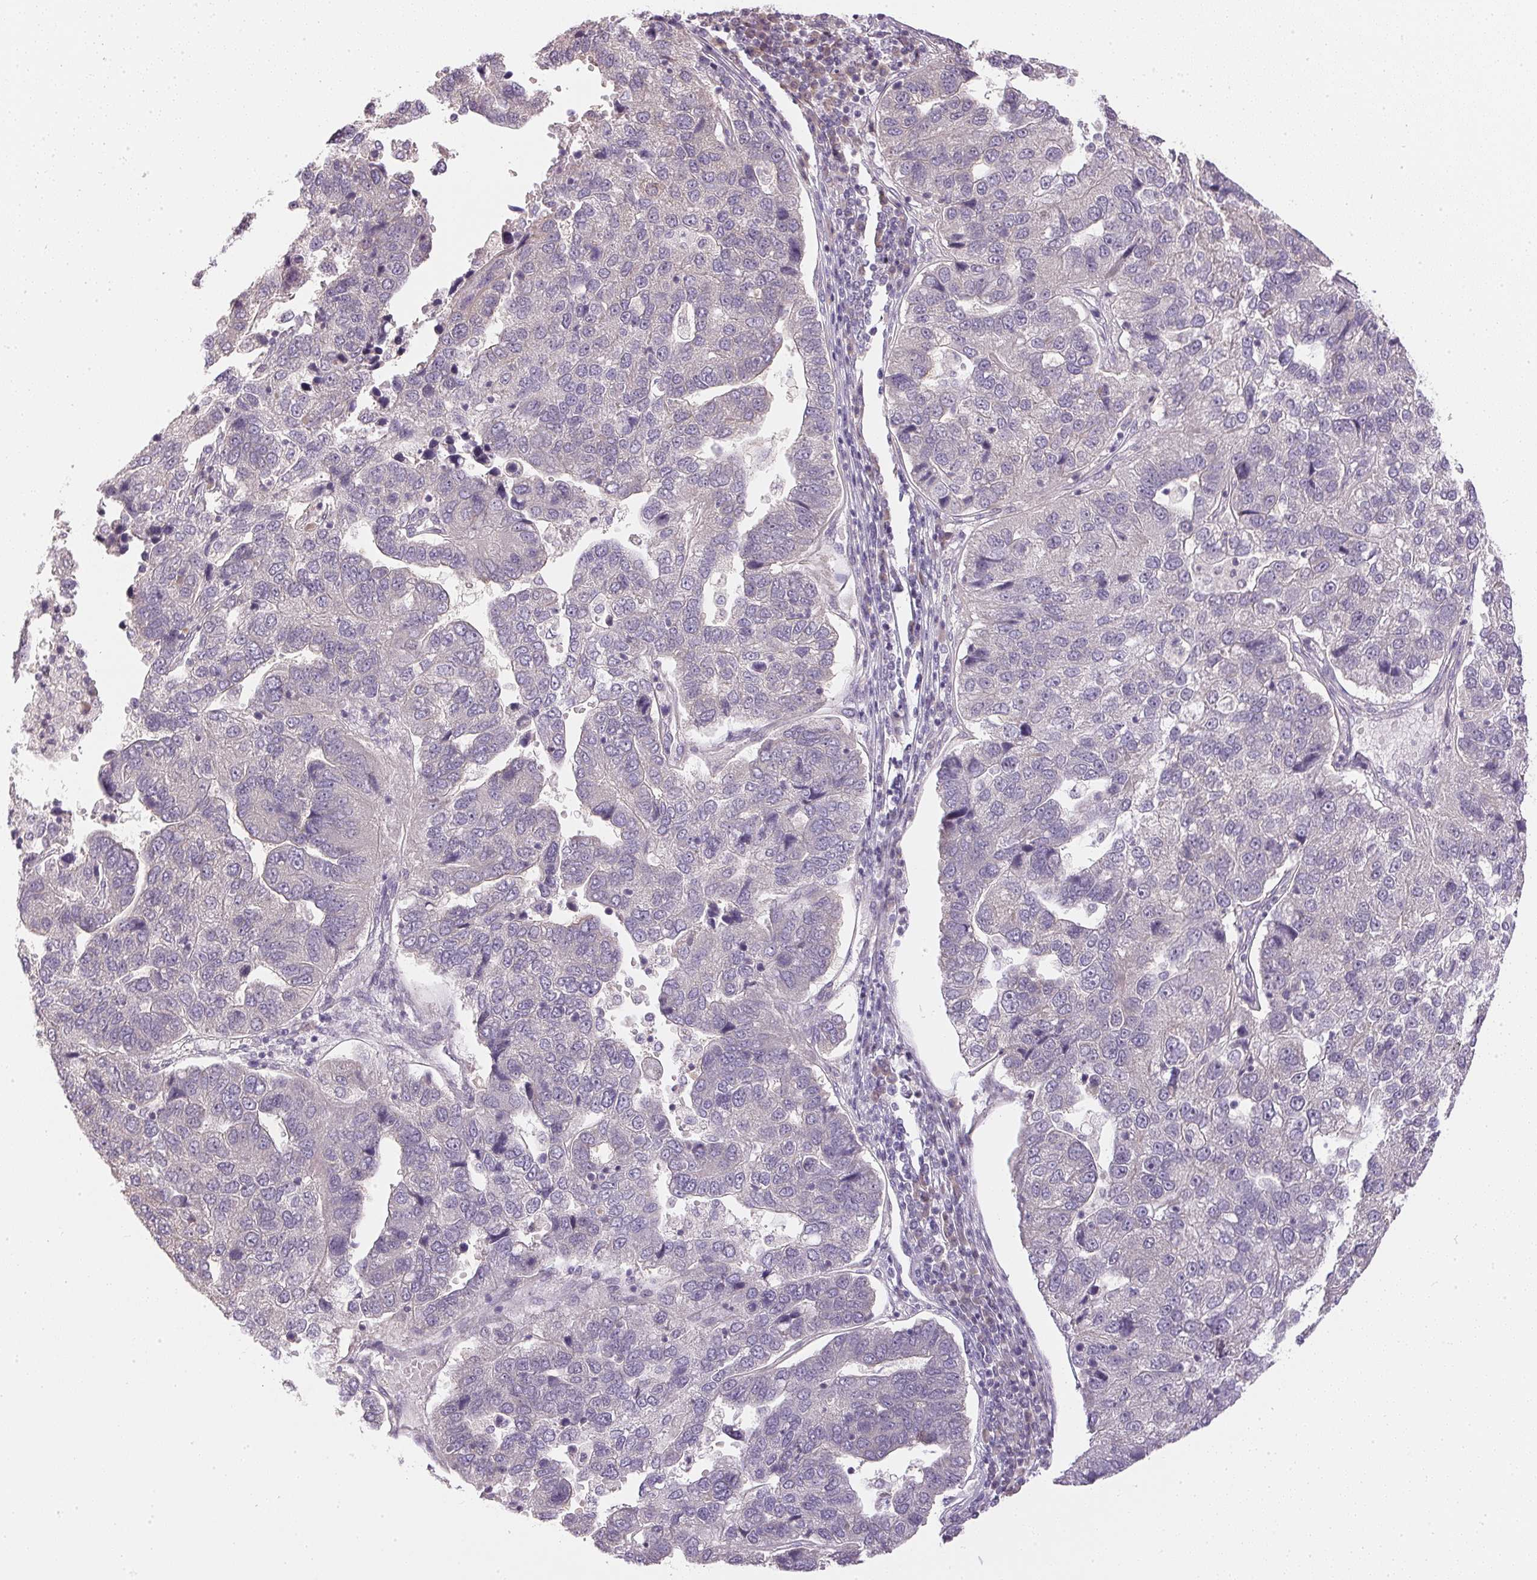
{"staining": {"intensity": "negative", "quantity": "none", "location": "none"}, "tissue": "pancreatic cancer", "cell_type": "Tumor cells", "image_type": "cancer", "snomed": [{"axis": "morphology", "description": "Adenocarcinoma, NOS"}, {"axis": "topography", "description": "Pancreas"}], "caption": "IHC image of neoplastic tissue: adenocarcinoma (pancreatic) stained with DAB demonstrates no significant protein expression in tumor cells. Nuclei are stained in blue.", "gene": "TTC23L", "patient": {"sex": "female", "age": 61}}